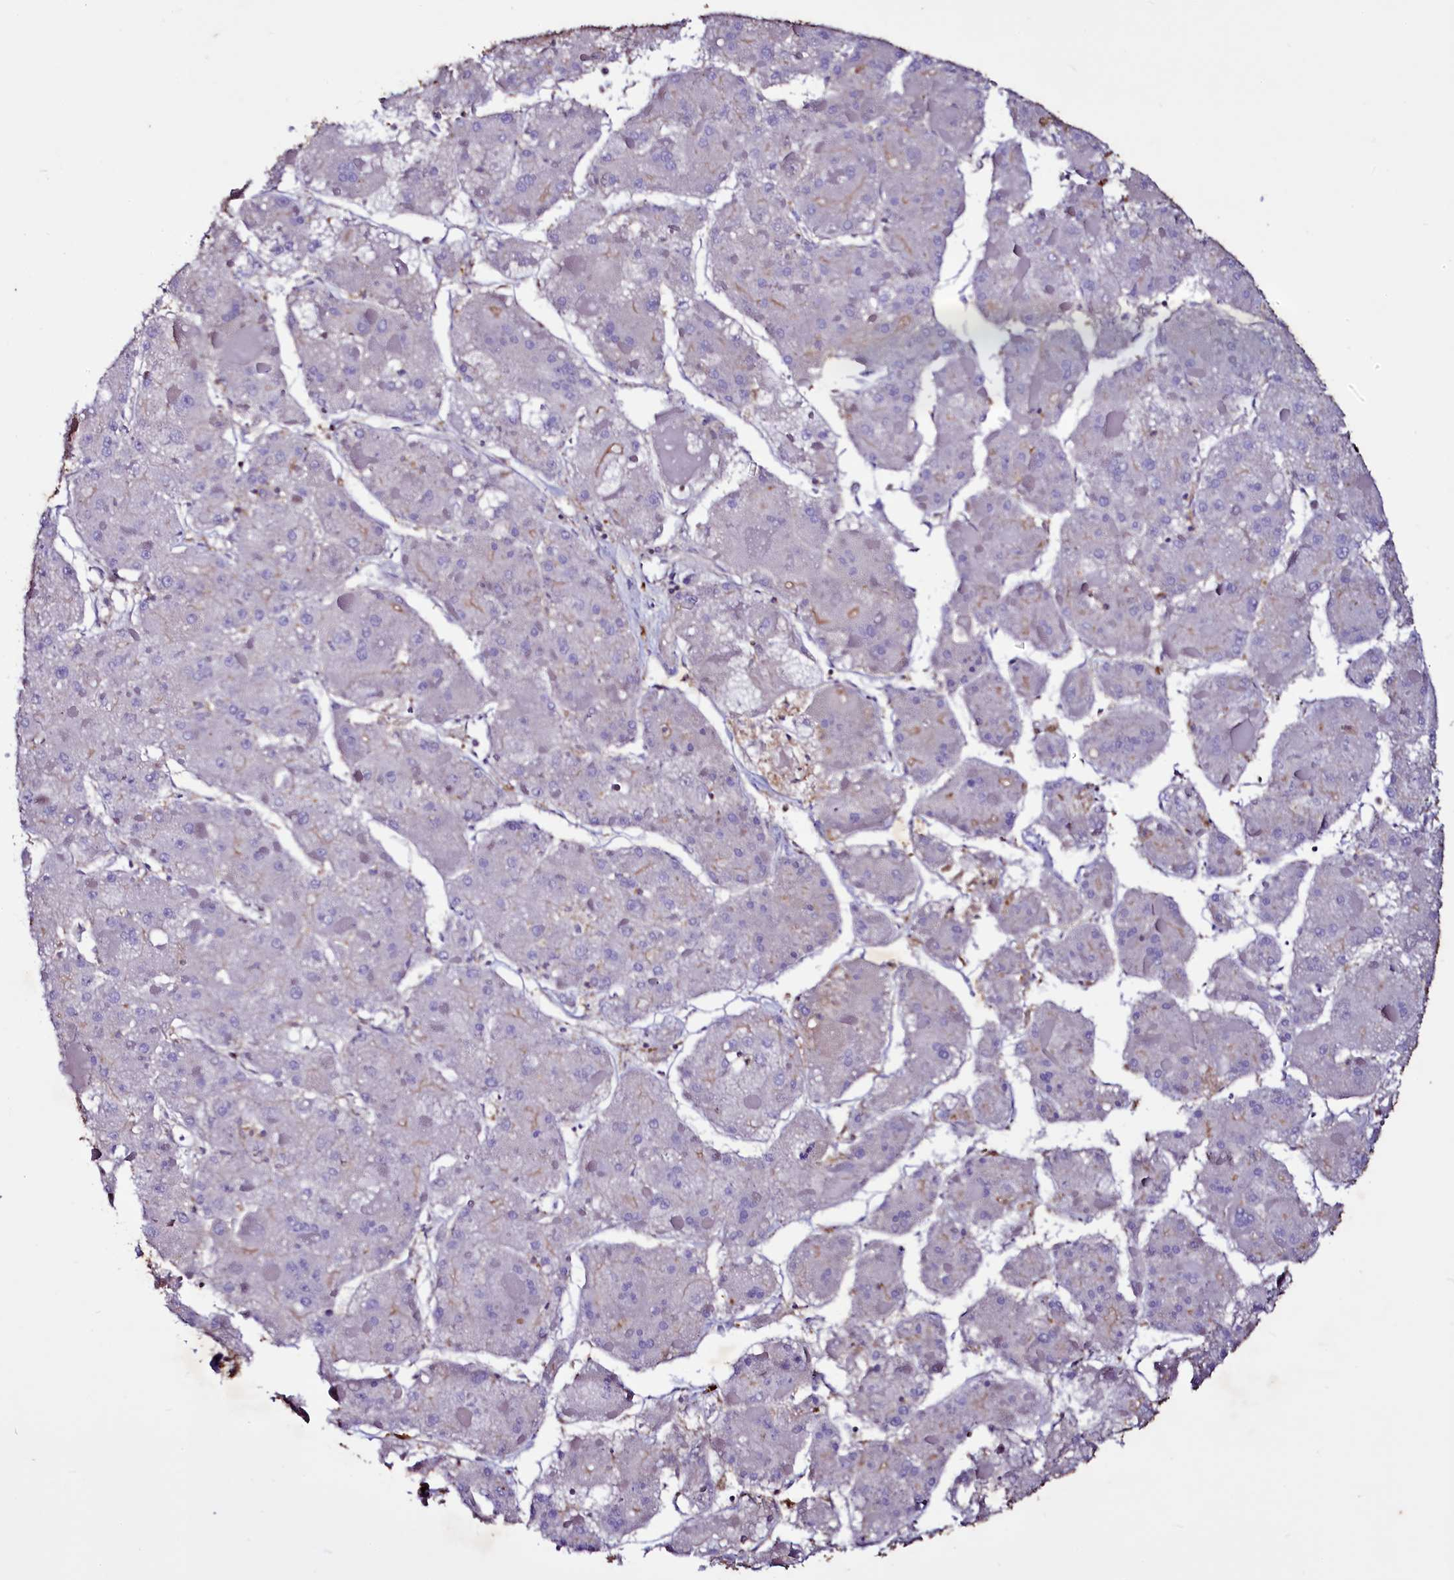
{"staining": {"intensity": "negative", "quantity": "none", "location": "none"}, "tissue": "liver cancer", "cell_type": "Tumor cells", "image_type": "cancer", "snomed": [{"axis": "morphology", "description": "Carcinoma, Hepatocellular, NOS"}, {"axis": "topography", "description": "Liver"}], "caption": "Image shows no significant protein positivity in tumor cells of hepatocellular carcinoma (liver).", "gene": "SELENOT", "patient": {"sex": "female", "age": 73}}